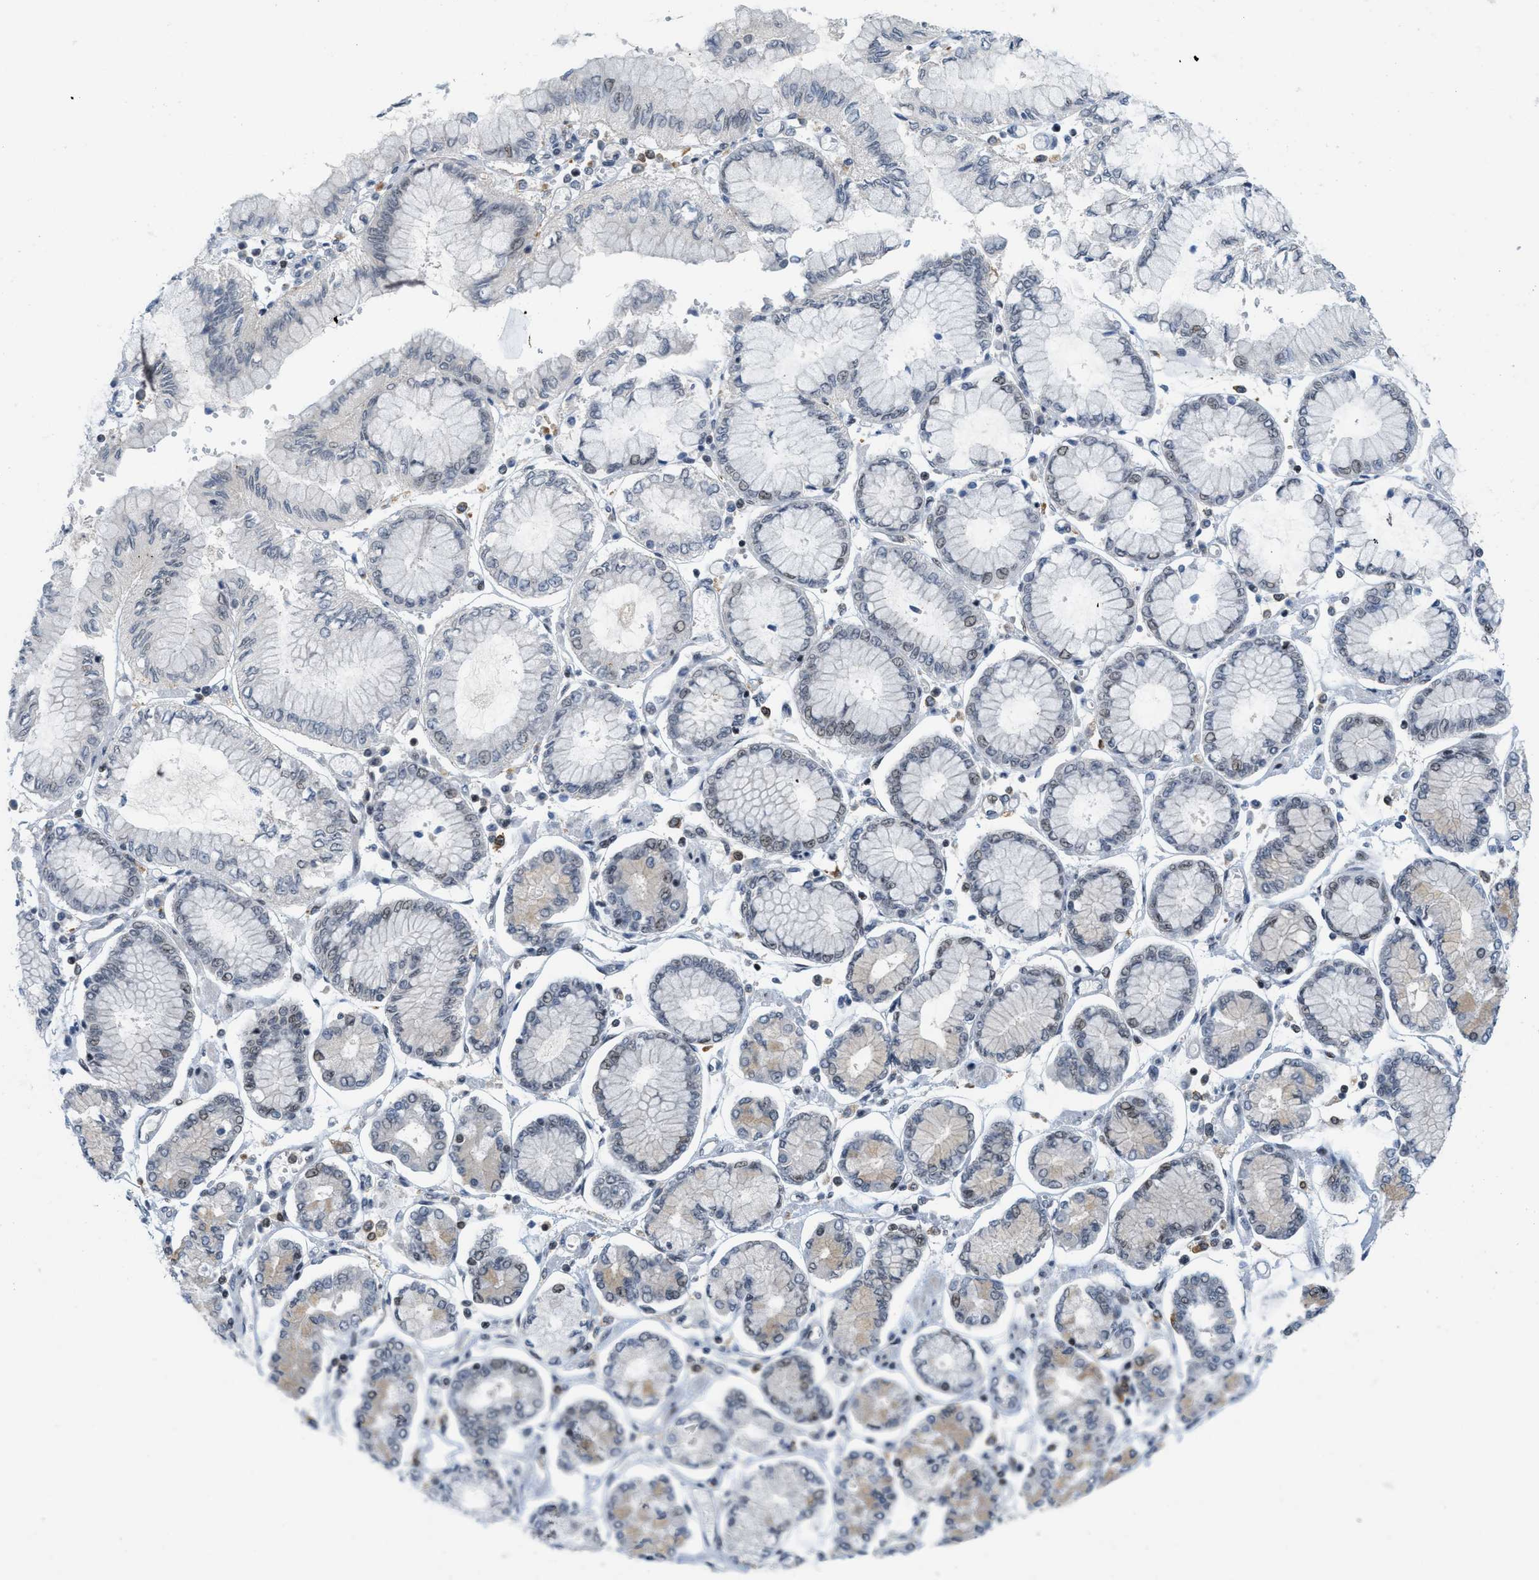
{"staining": {"intensity": "weak", "quantity": "<25%", "location": "nuclear"}, "tissue": "stomach cancer", "cell_type": "Tumor cells", "image_type": "cancer", "snomed": [{"axis": "morphology", "description": "Adenocarcinoma, NOS"}, {"axis": "topography", "description": "Stomach"}], "caption": "Immunohistochemical staining of adenocarcinoma (stomach) demonstrates no significant positivity in tumor cells.", "gene": "ING1", "patient": {"sex": "male", "age": 76}}